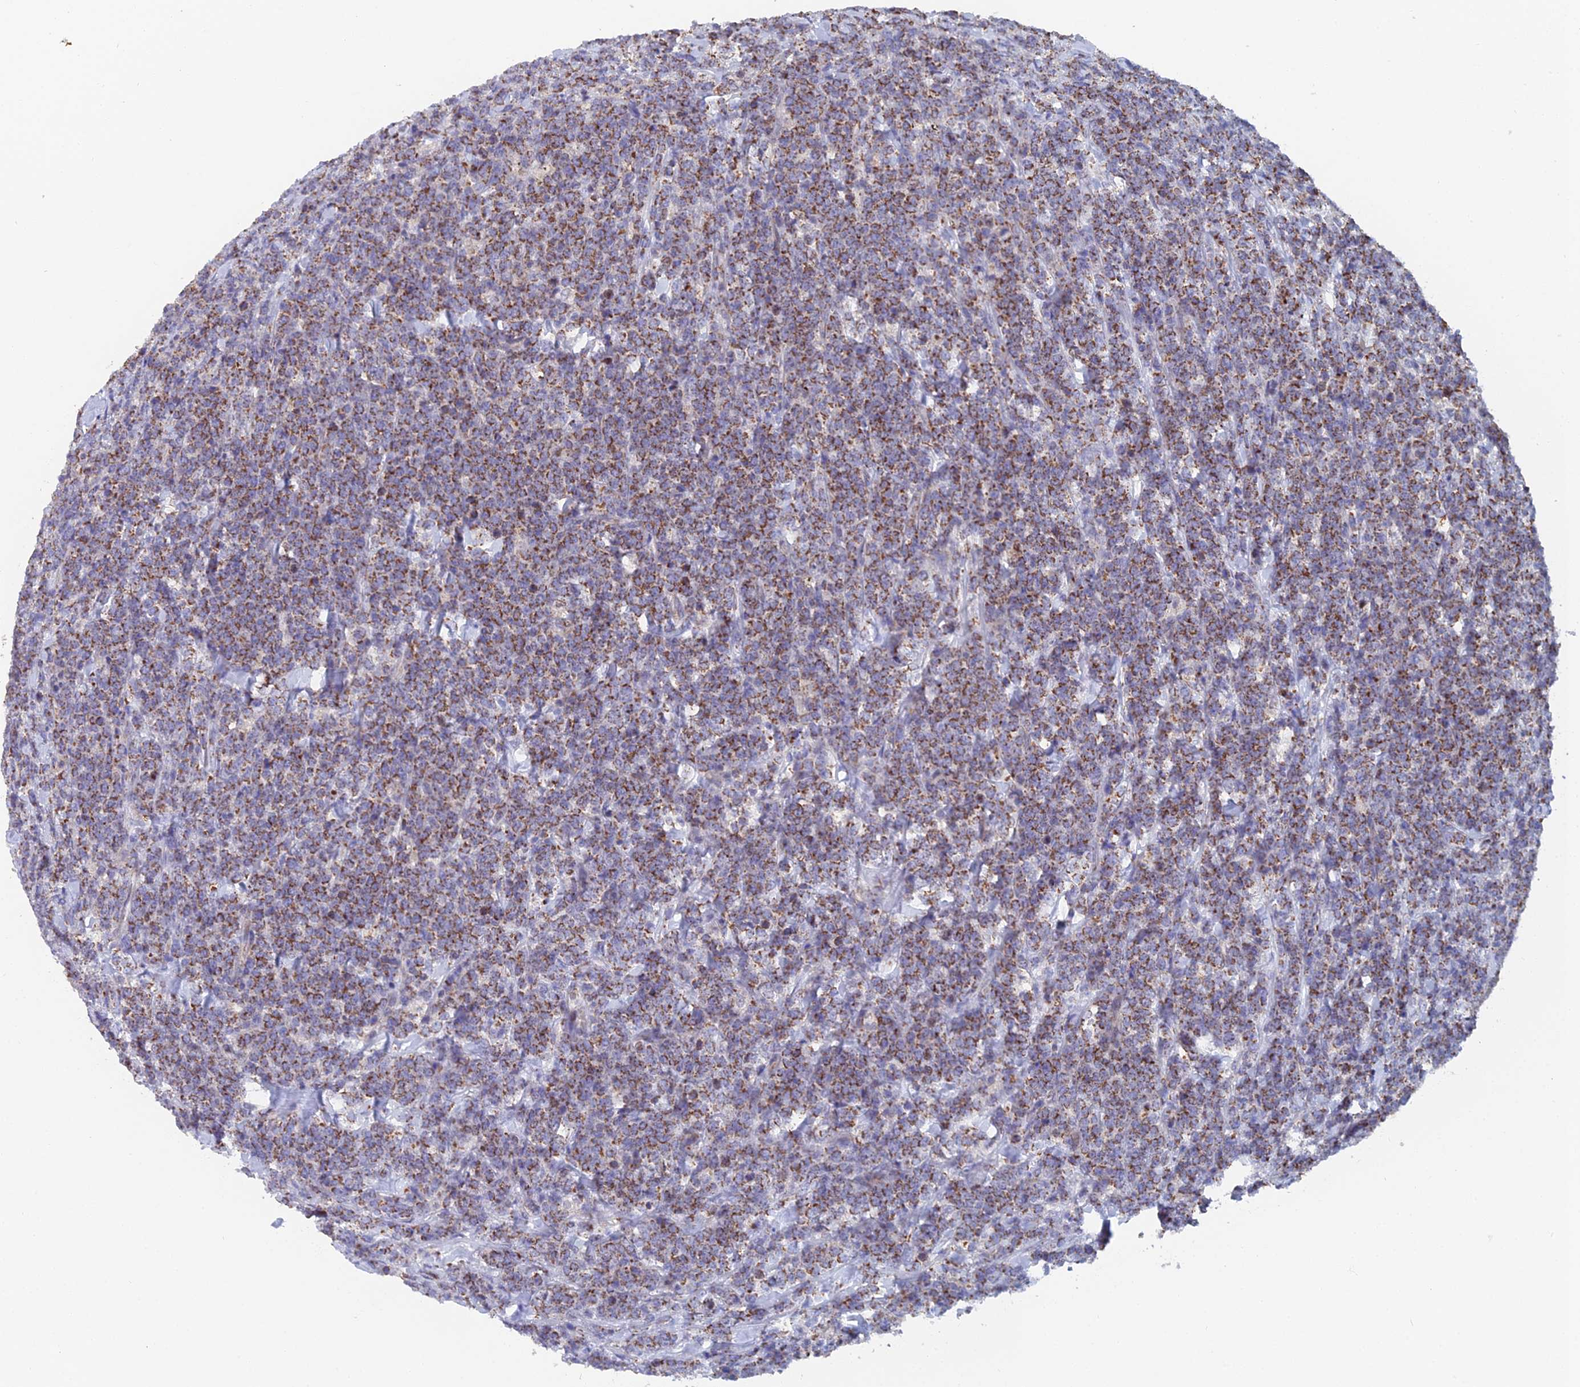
{"staining": {"intensity": "moderate", "quantity": ">75%", "location": "cytoplasmic/membranous"}, "tissue": "lymphoma", "cell_type": "Tumor cells", "image_type": "cancer", "snomed": [{"axis": "morphology", "description": "Malignant lymphoma, non-Hodgkin's type, High grade"}, {"axis": "topography", "description": "Small intestine"}], "caption": "Tumor cells exhibit medium levels of moderate cytoplasmic/membranous positivity in approximately >75% of cells in human high-grade malignant lymphoma, non-Hodgkin's type.", "gene": "ECSIT", "patient": {"sex": "male", "age": 8}}